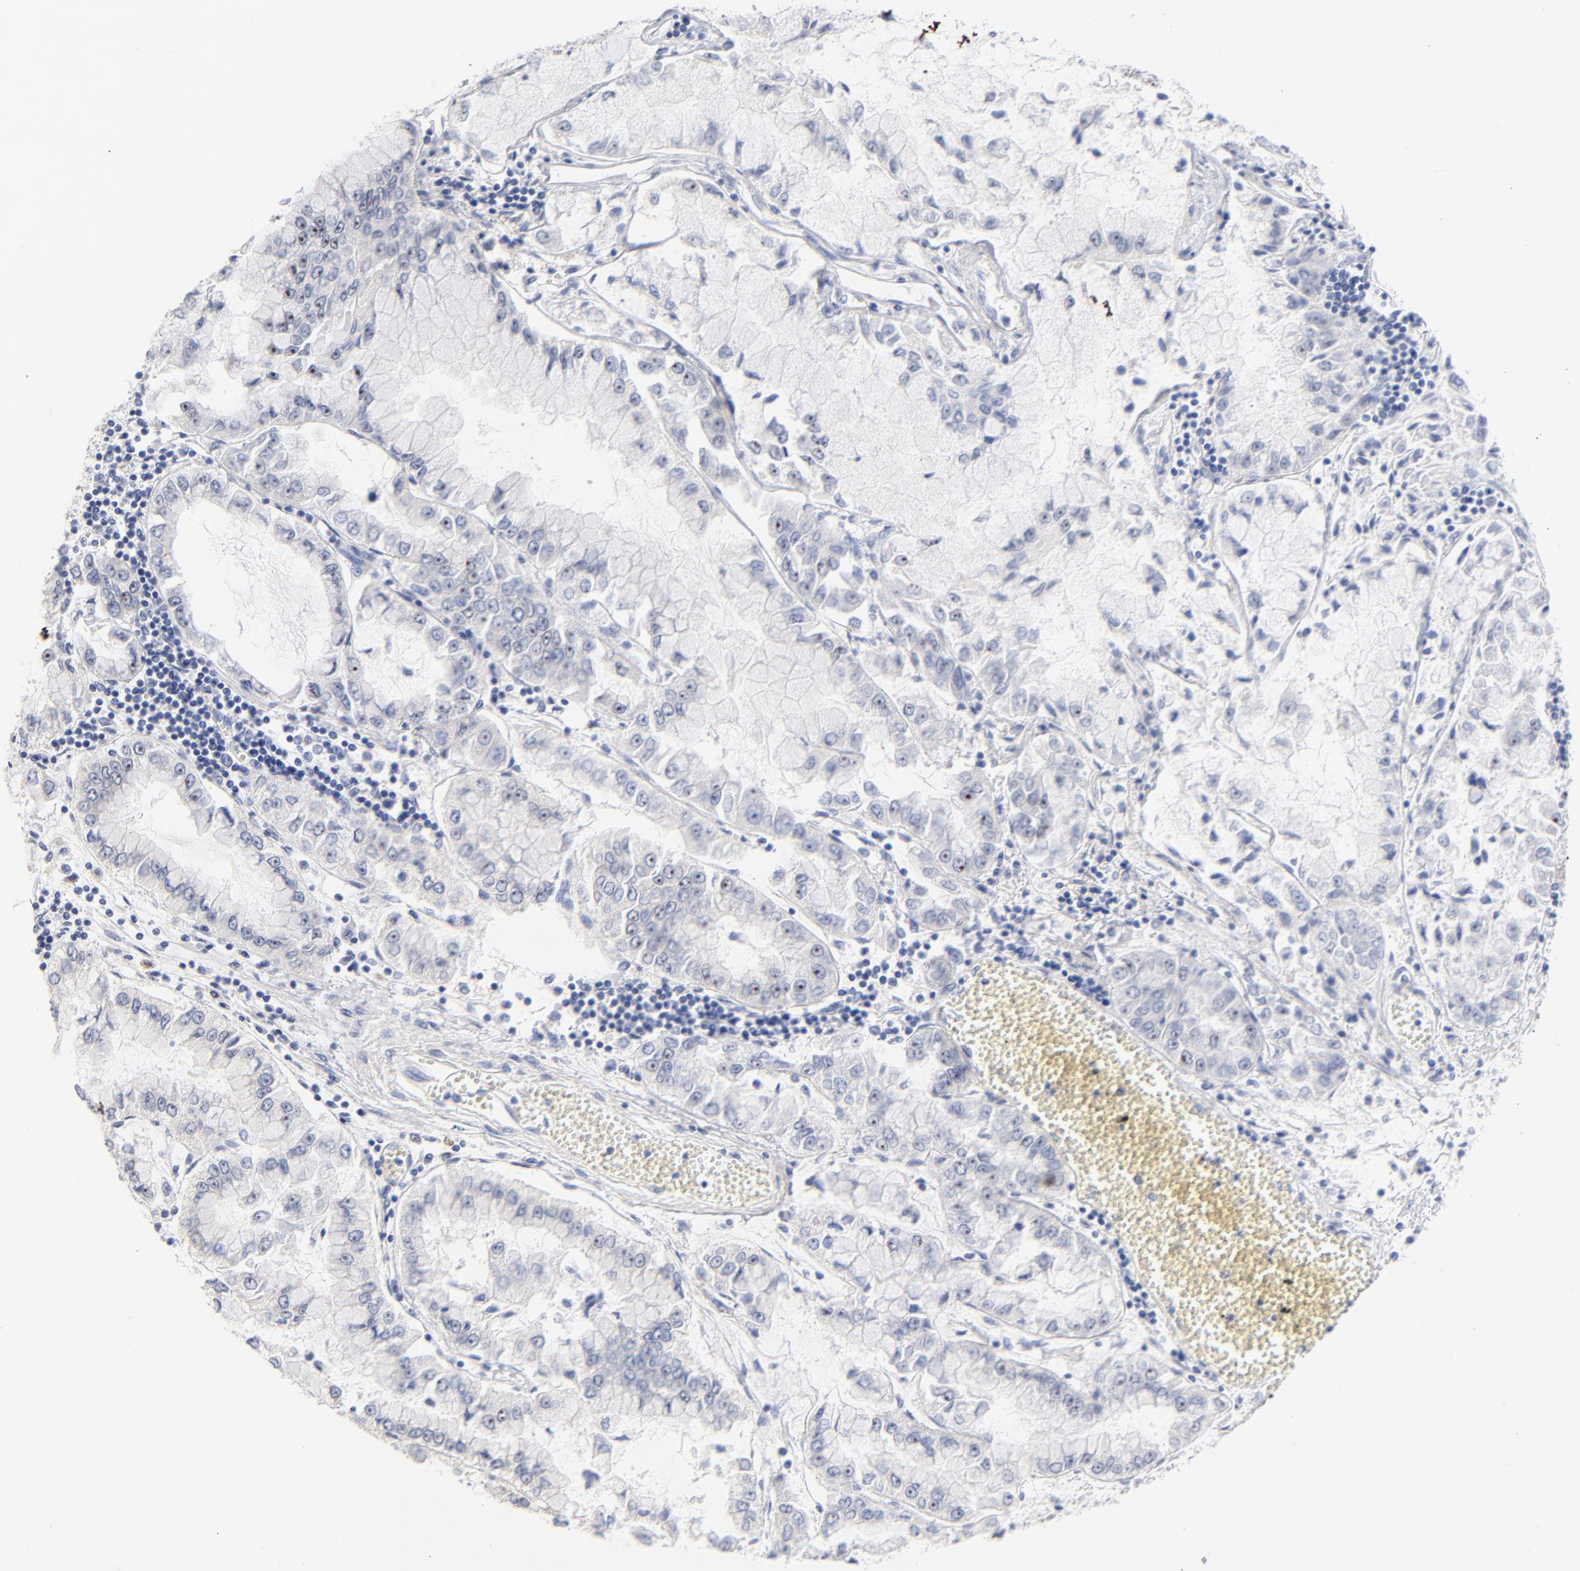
{"staining": {"intensity": "negative", "quantity": "none", "location": "none"}, "tissue": "liver cancer", "cell_type": "Tumor cells", "image_type": "cancer", "snomed": [{"axis": "morphology", "description": "Cholangiocarcinoma"}, {"axis": "topography", "description": "Liver"}], "caption": "Immunohistochemistry micrograph of liver cholangiocarcinoma stained for a protein (brown), which exhibits no staining in tumor cells.", "gene": "PTP4A1", "patient": {"sex": "female", "age": 79}}